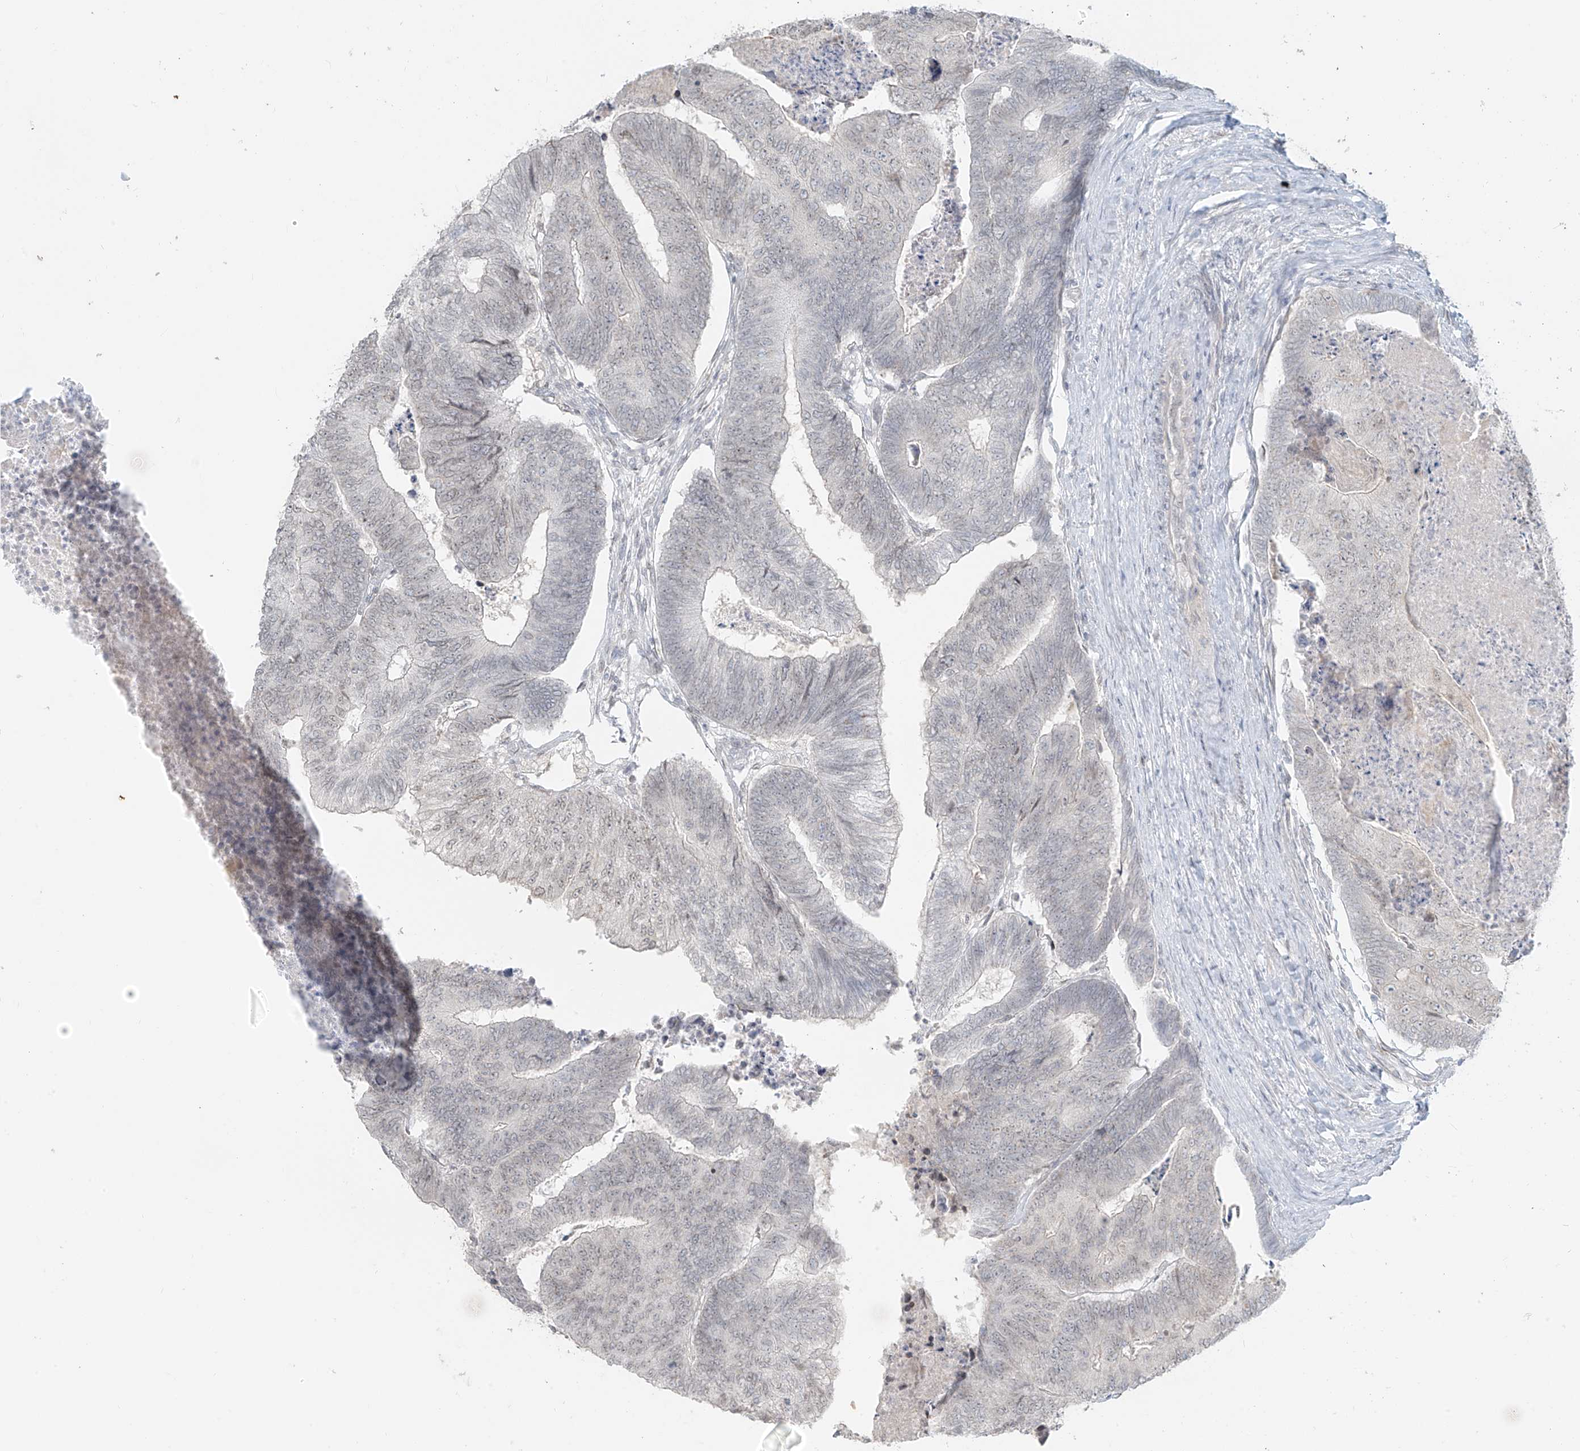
{"staining": {"intensity": "negative", "quantity": "none", "location": "none"}, "tissue": "colorectal cancer", "cell_type": "Tumor cells", "image_type": "cancer", "snomed": [{"axis": "morphology", "description": "Adenocarcinoma, NOS"}, {"axis": "topography", "description": "Colon"}], "caption": "An immunohistochemistry (IHC) image of colorectal cancer is shown. There is no staining in tumor cells of colorectal cancer. Brightfield microscopy of IHC stained with DAB (3,3'-diaminobenzidine) (brown) and hematoxylin (blue), captured at high magnification.", "gene": "OSBPL7", "patient": {"sex": "female", "age": 67}}